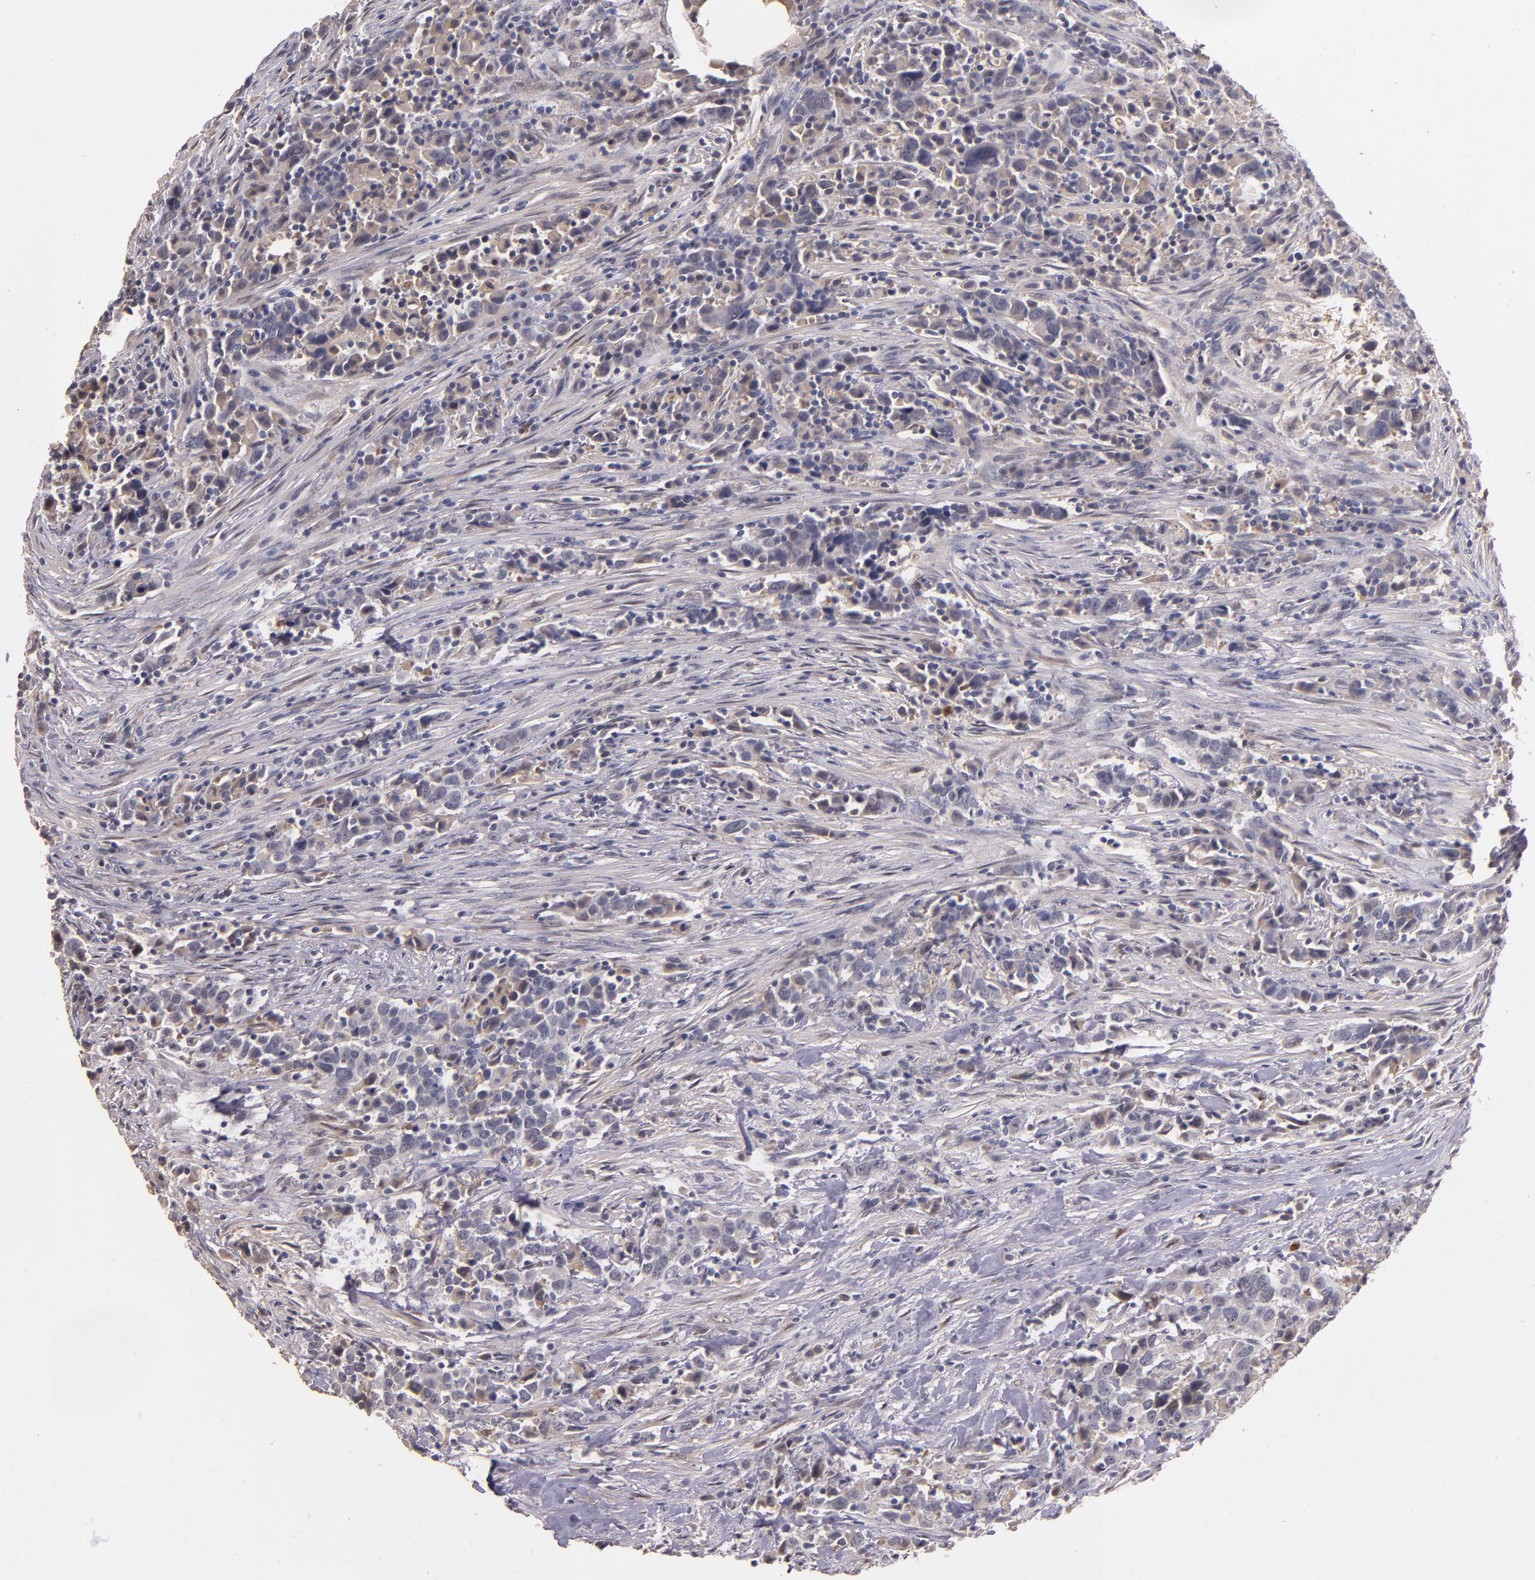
{"staining": {"intensity": "weak", "quantity": "25%-75%", "location": "cytoplasmic/membranous"}, "tissue": "urothelial cancer", "cell_type": "Tumor cells", "image_type": "cancer", "snomed": [{"axis": "morphology", "description": "Urothelial carcinoma, High grade"}, {"axis": "topography", "description": "Urinary bladder"}], "caption": "A brown stain highlights weak cytoplasmic/membranous expression of a protein in human urothelial cancer tumor cells.", "gene": "PTS", "patient": {"sex": "male", "age": 61}}